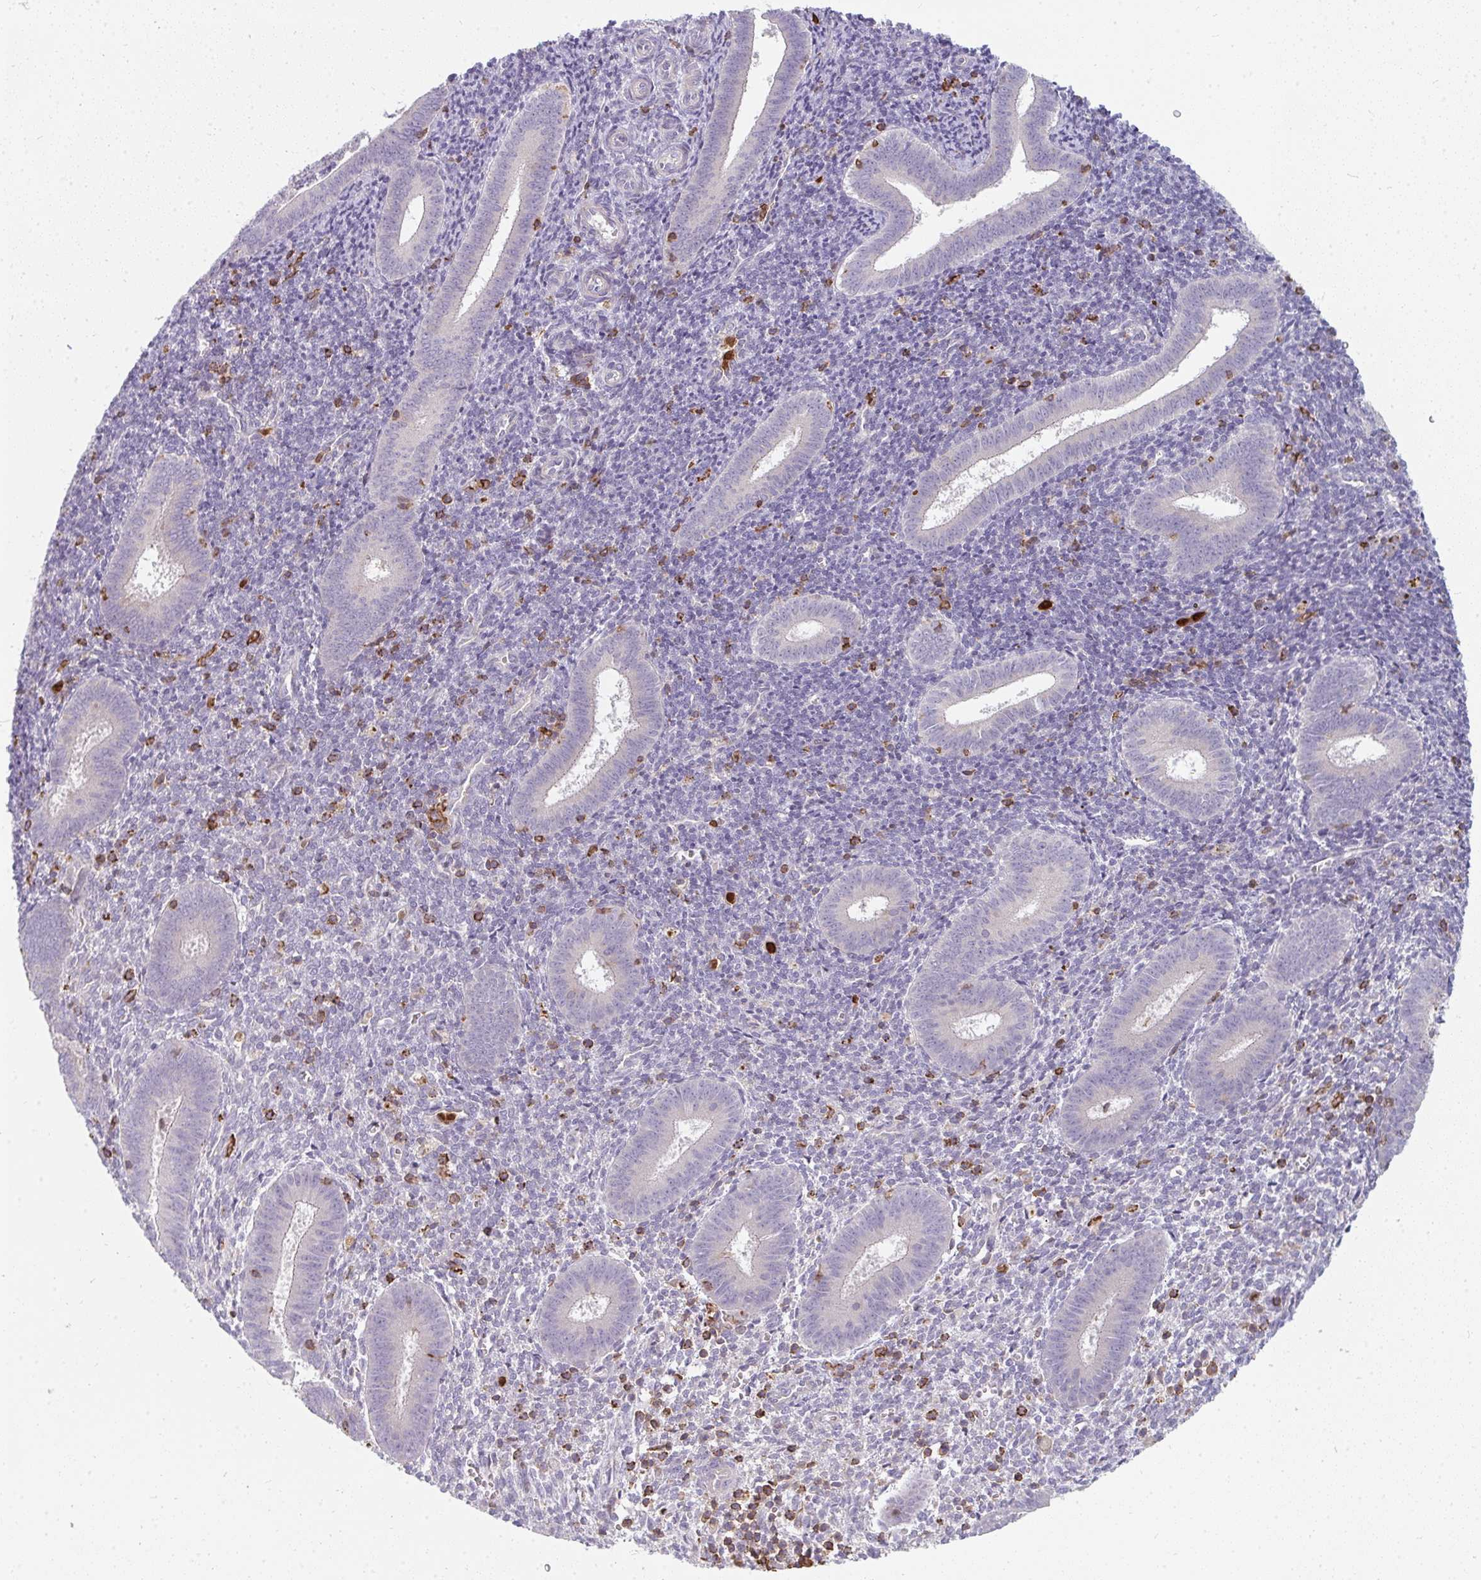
{"staining": {"intensity": "moderate", "quantity": "<25%", "location": "cytoplasmic/membranous"}, "tissue": "endometrium", "cell_type": "Cells in endometrial stroma", "image_type": "normal", "snomed": [{"axis": "morphology", "description": "Normal tissue, NOS"}, {"axis": "topography", "description": "Endometrium"}], "caption": "A photomicrograph showing moderate cytoplasmic/membranous staining in approximately <25% of cells in endometrial stroma in normal endometrium, as visualized by brown immunohistochemical staining.", "gene": "CSF3R", "patient": {"sex": "female", "age": 25}}